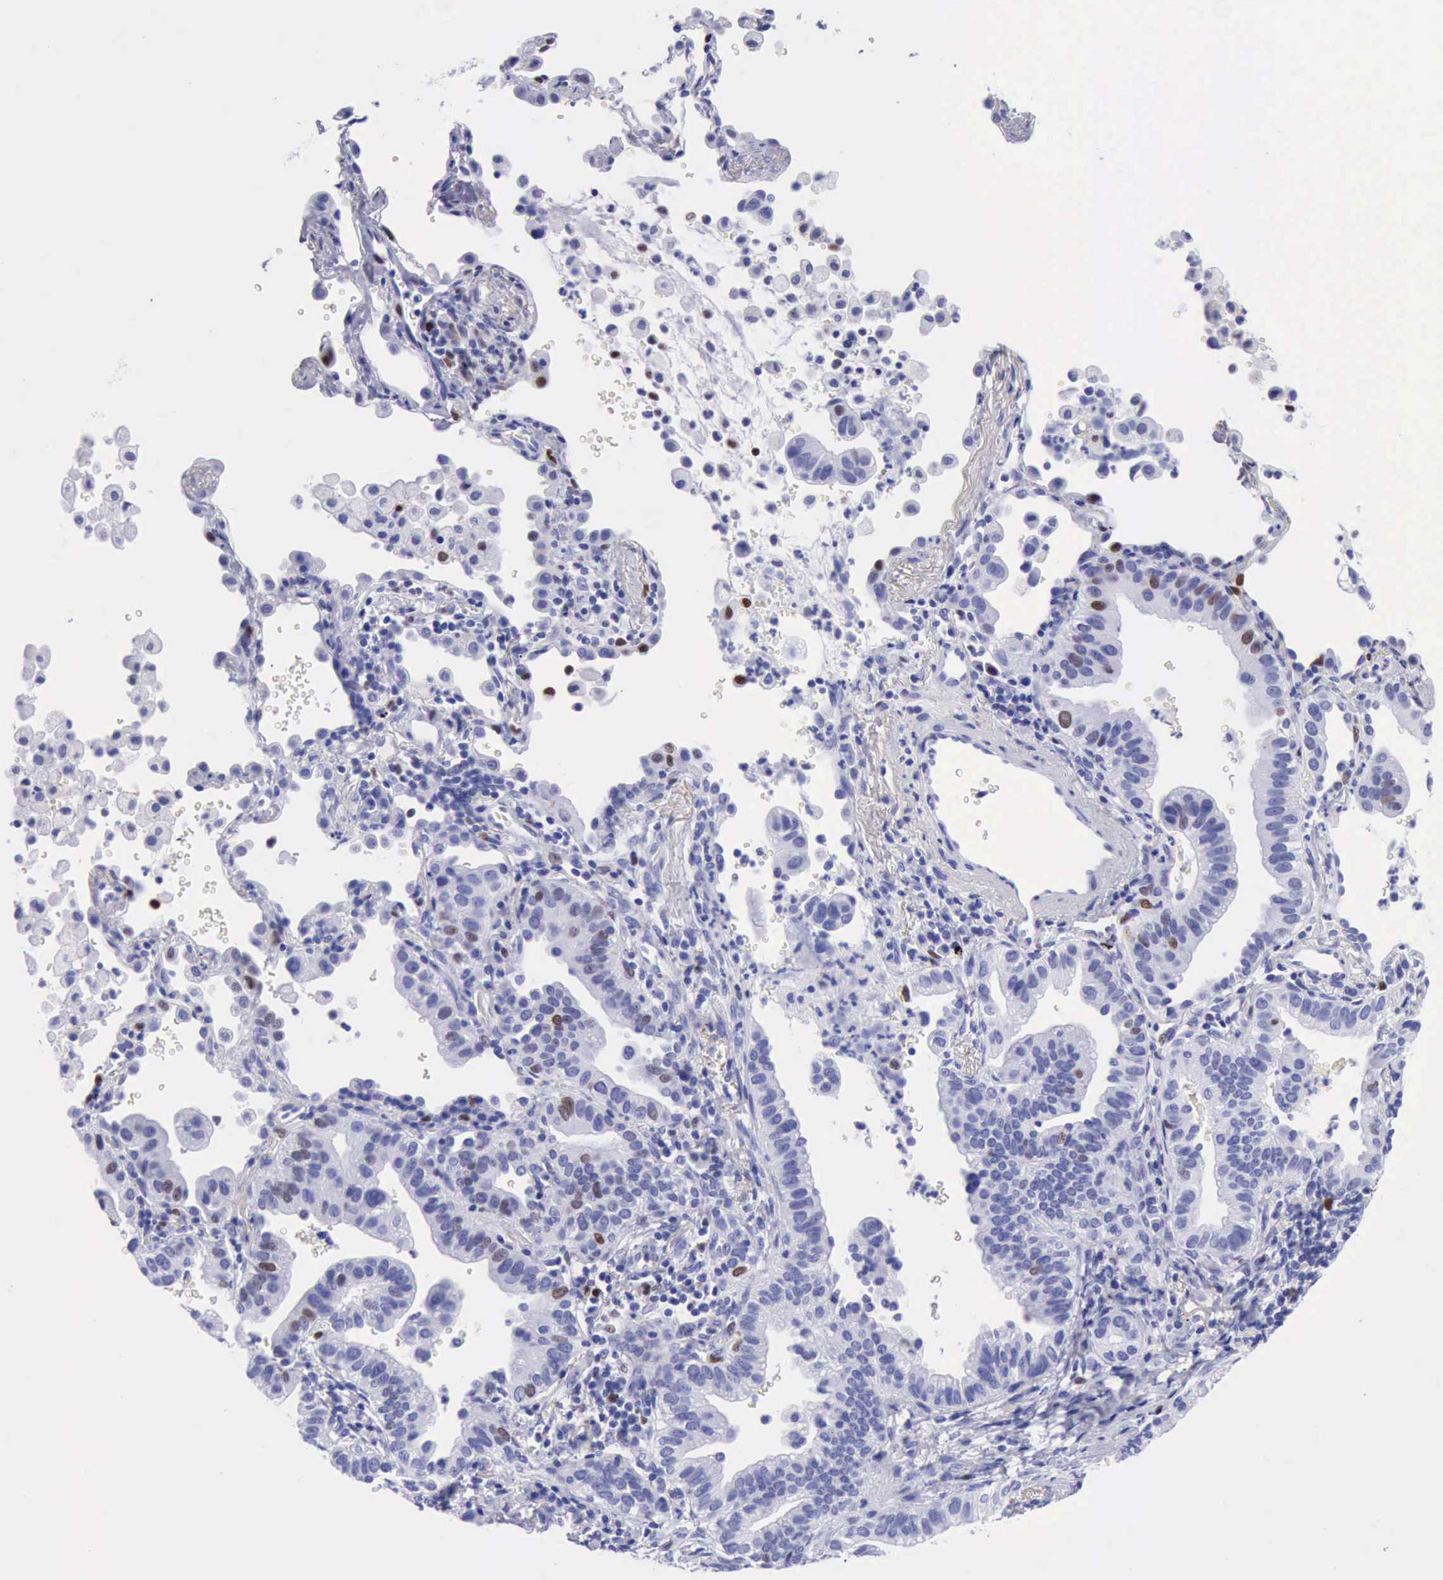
{"staining": {"intensity": "weak", "quantity": "<25%", "location": "nuclear"}, "tissue": "lung cancer", "cell_type": "Tumor cells", "image_type": "cancer", "snomed": [{"axis": "morphology", "description": "Adenocarcinoma, NOS"}, {"axis": "topography", "description": "Lung"}], "caption": "High power microscopy micrograph of an IHC histopathology image of lung cancer (adenocarcinoma), revealing no significant expression in tumor cells.", "gene": "MCM2", "patient": {"sex": "female", "age": 50}}